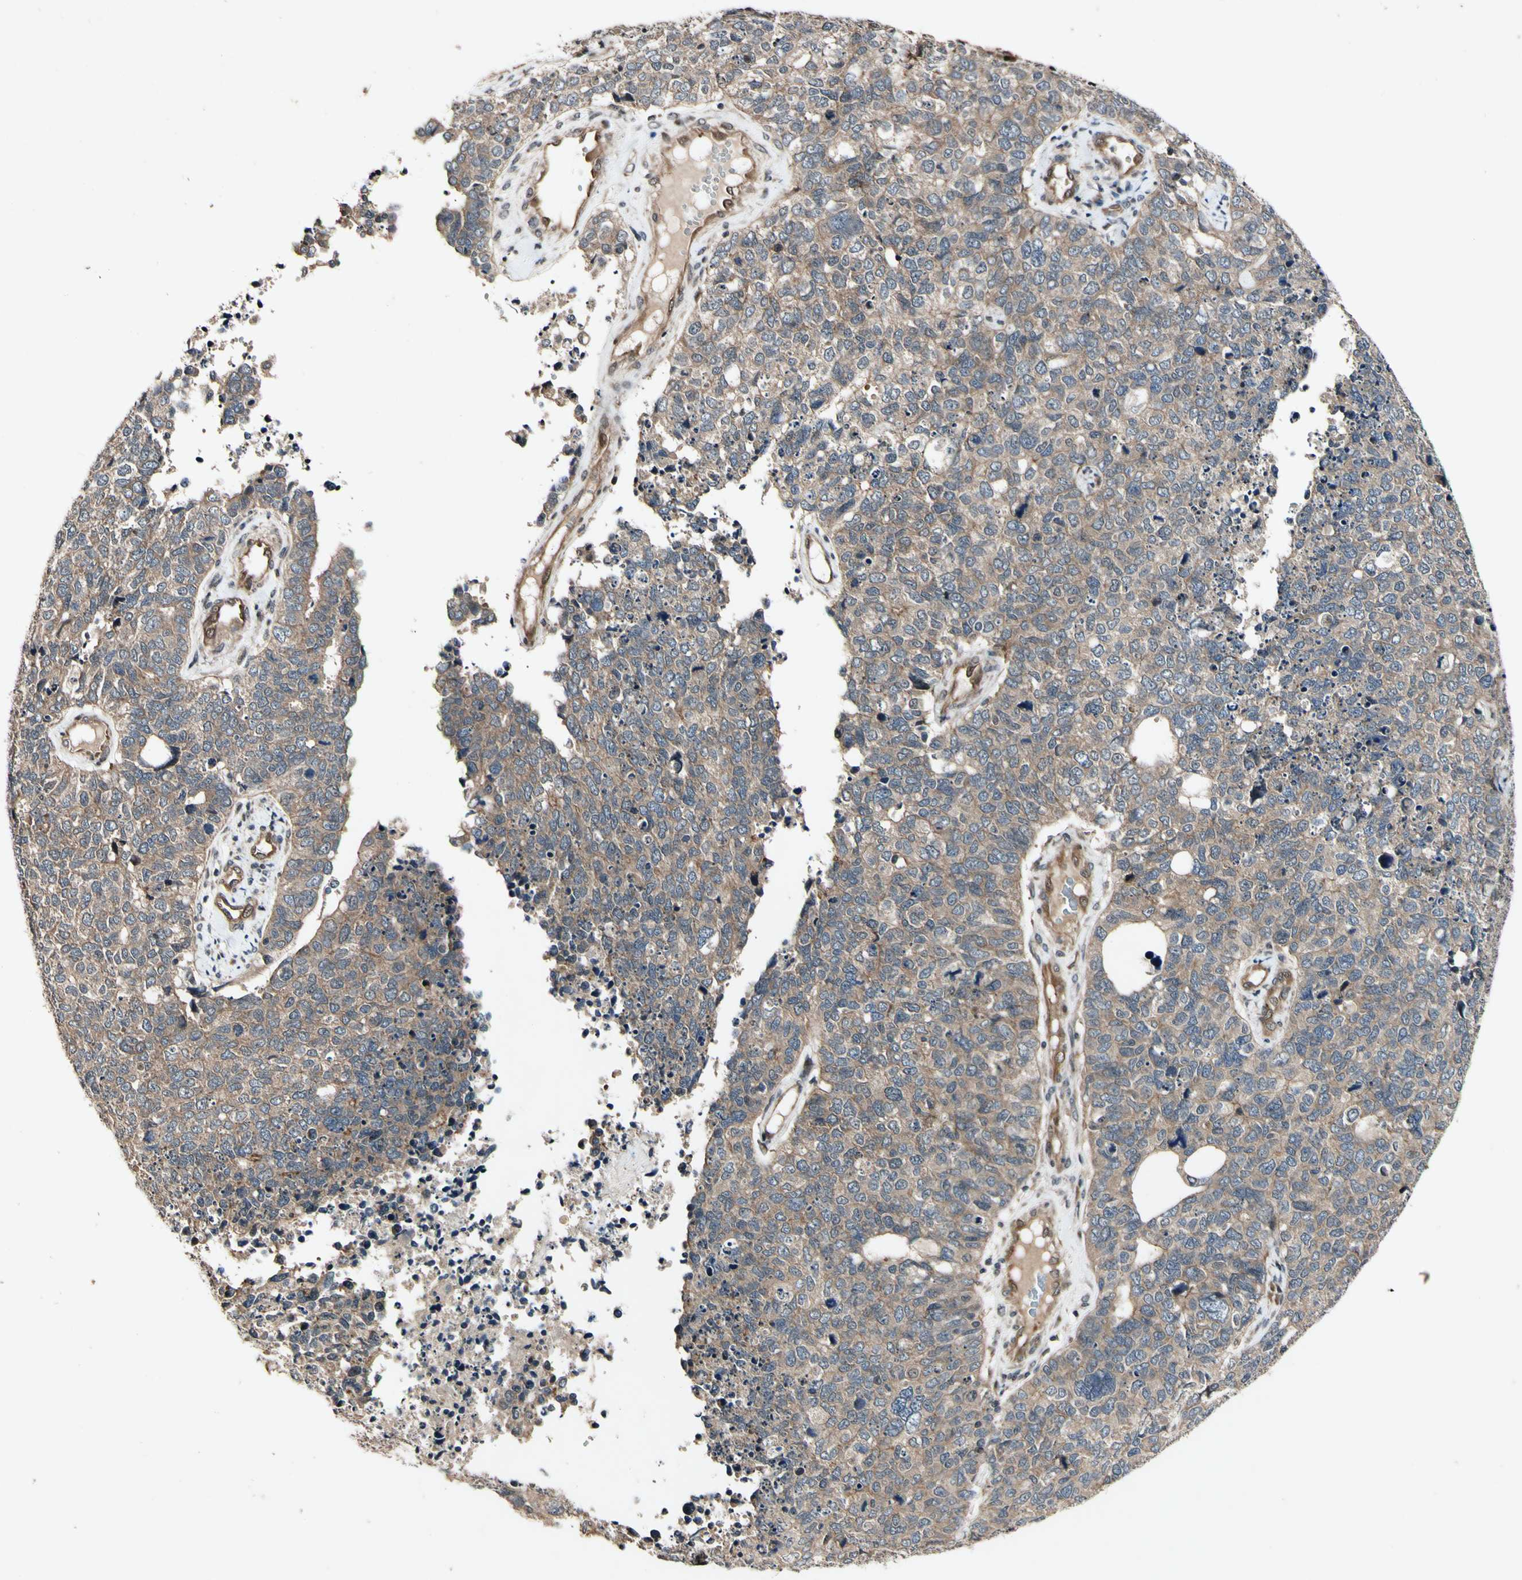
{"staining": {"intensity": "moderate", "quantity": ">75%", "location": "cytoplasmic/membranous"}, "tissue": "cervical cancer", "cell_type": "Tumor cells", "image_type": "cancer", "snomed": [{"axis": "morphology", "description": "Squamous cell carcinoma, NOS"}, {"axis": "topography", "description": "Cervix"}], "caption": "Immunohistochemical staining of human cervical cancer (squamous cell carcinoma) shows medium levels of moderate cytoplasmic/membranous protein expression in about >75% of tumor cells. (DAB IHC with brightfield microscopy, high magnification).", "gene": "CSNK1E", "patient": {"sex": "female", "age": 63}}